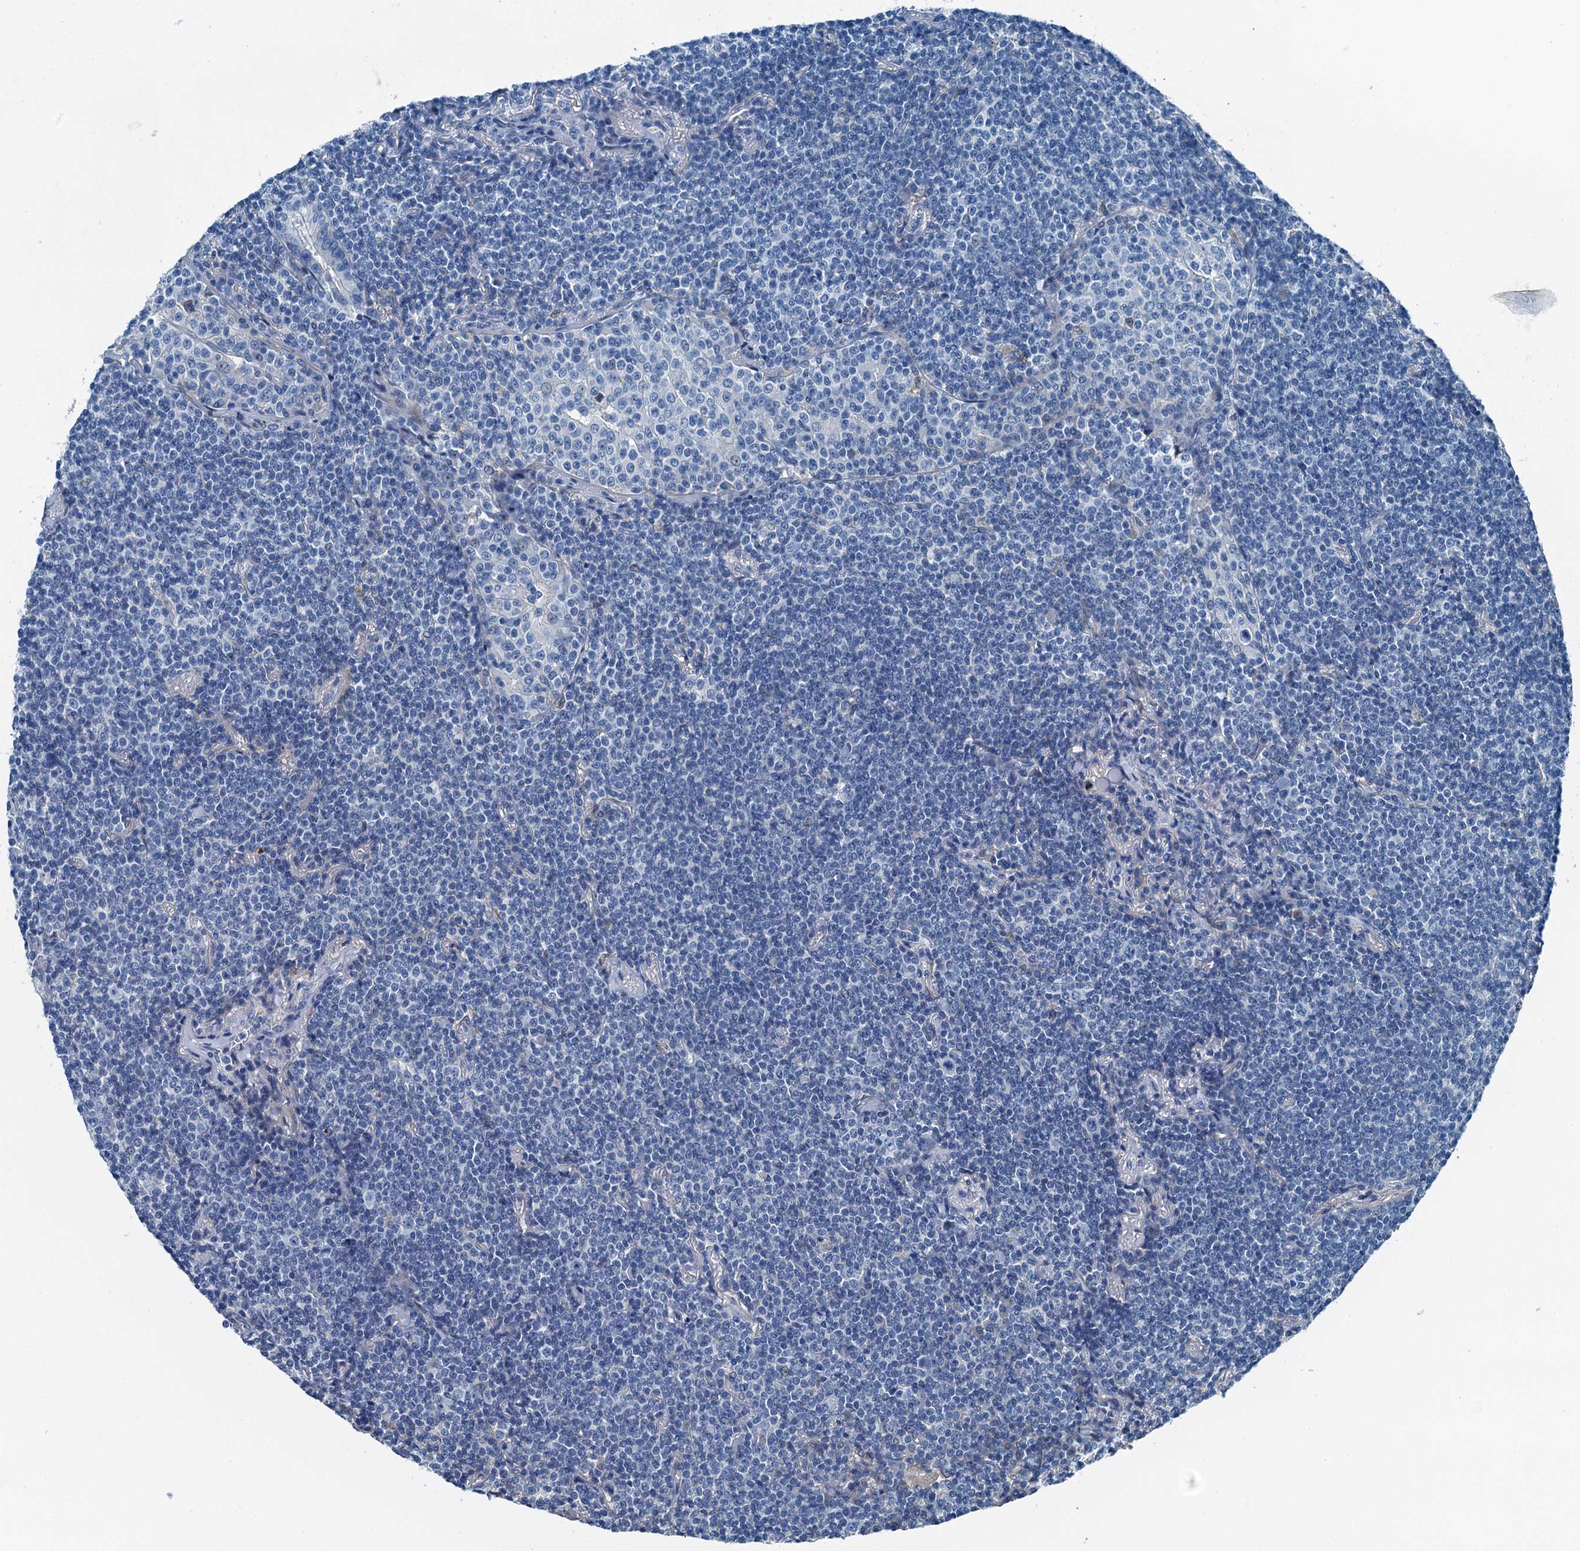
{"staining": {"intensity": "negative", "quantity": "none", "location": "none"}, "tissue": "lymphoma", "cell_type": "Tumor cells", "image_type": "cancer", "snomed": [{"axis": "morphology", "description": "Malignant lymphoma, non-Hodgkin's type, Low grade"}, {"axis": "topography", "description": "Lung"}], "caption": "Tumor cells show no significant protein expression in lymphoma.", "gene": "RAB3IL1", "patient": {"sex": "female", "age": 71}}